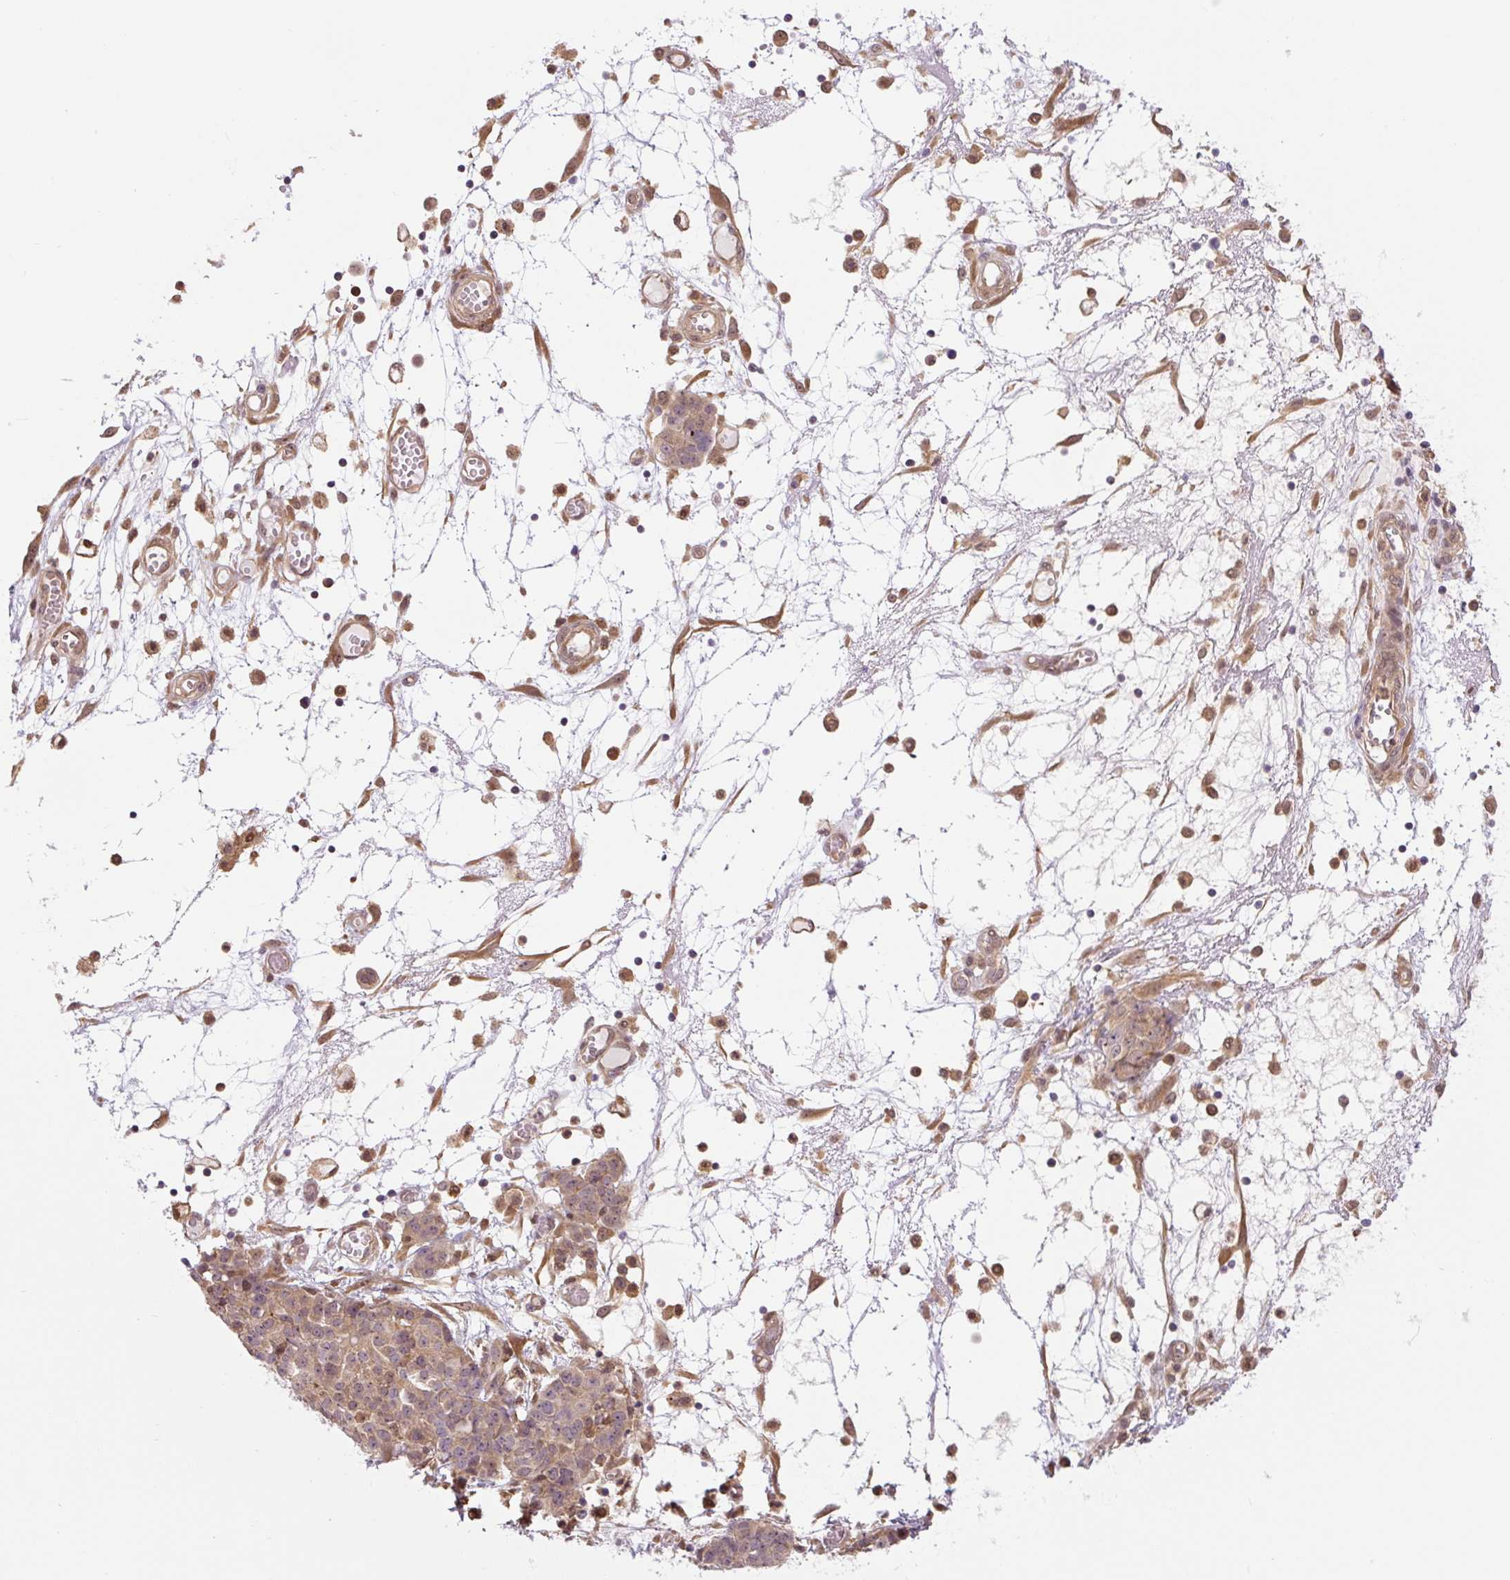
{"staining": {"intensity": "moderate", "quantity": ">75%", "location": "cytoplasmic/membranous"}, "tissue": "ovarian cancer", "cell_type": "Tumor cells", "image_type": "cancer", "snomed": [{"axis": "morphology", "description": "Cystadenocarcinoma, serous, NOS"}, {"axis": "topography", "description": "Soft tissue"}, {"axis": "topography", "description": "Ovary"}], "caption": "Protein staining exhibits moderate cytoplasmic/membranous staining in about >75% of tumor cells in serous cystadenocarcinoma (ovarian).", "gene": "ZSWIM7", "patient": {"sex": "female", "age": 57}}